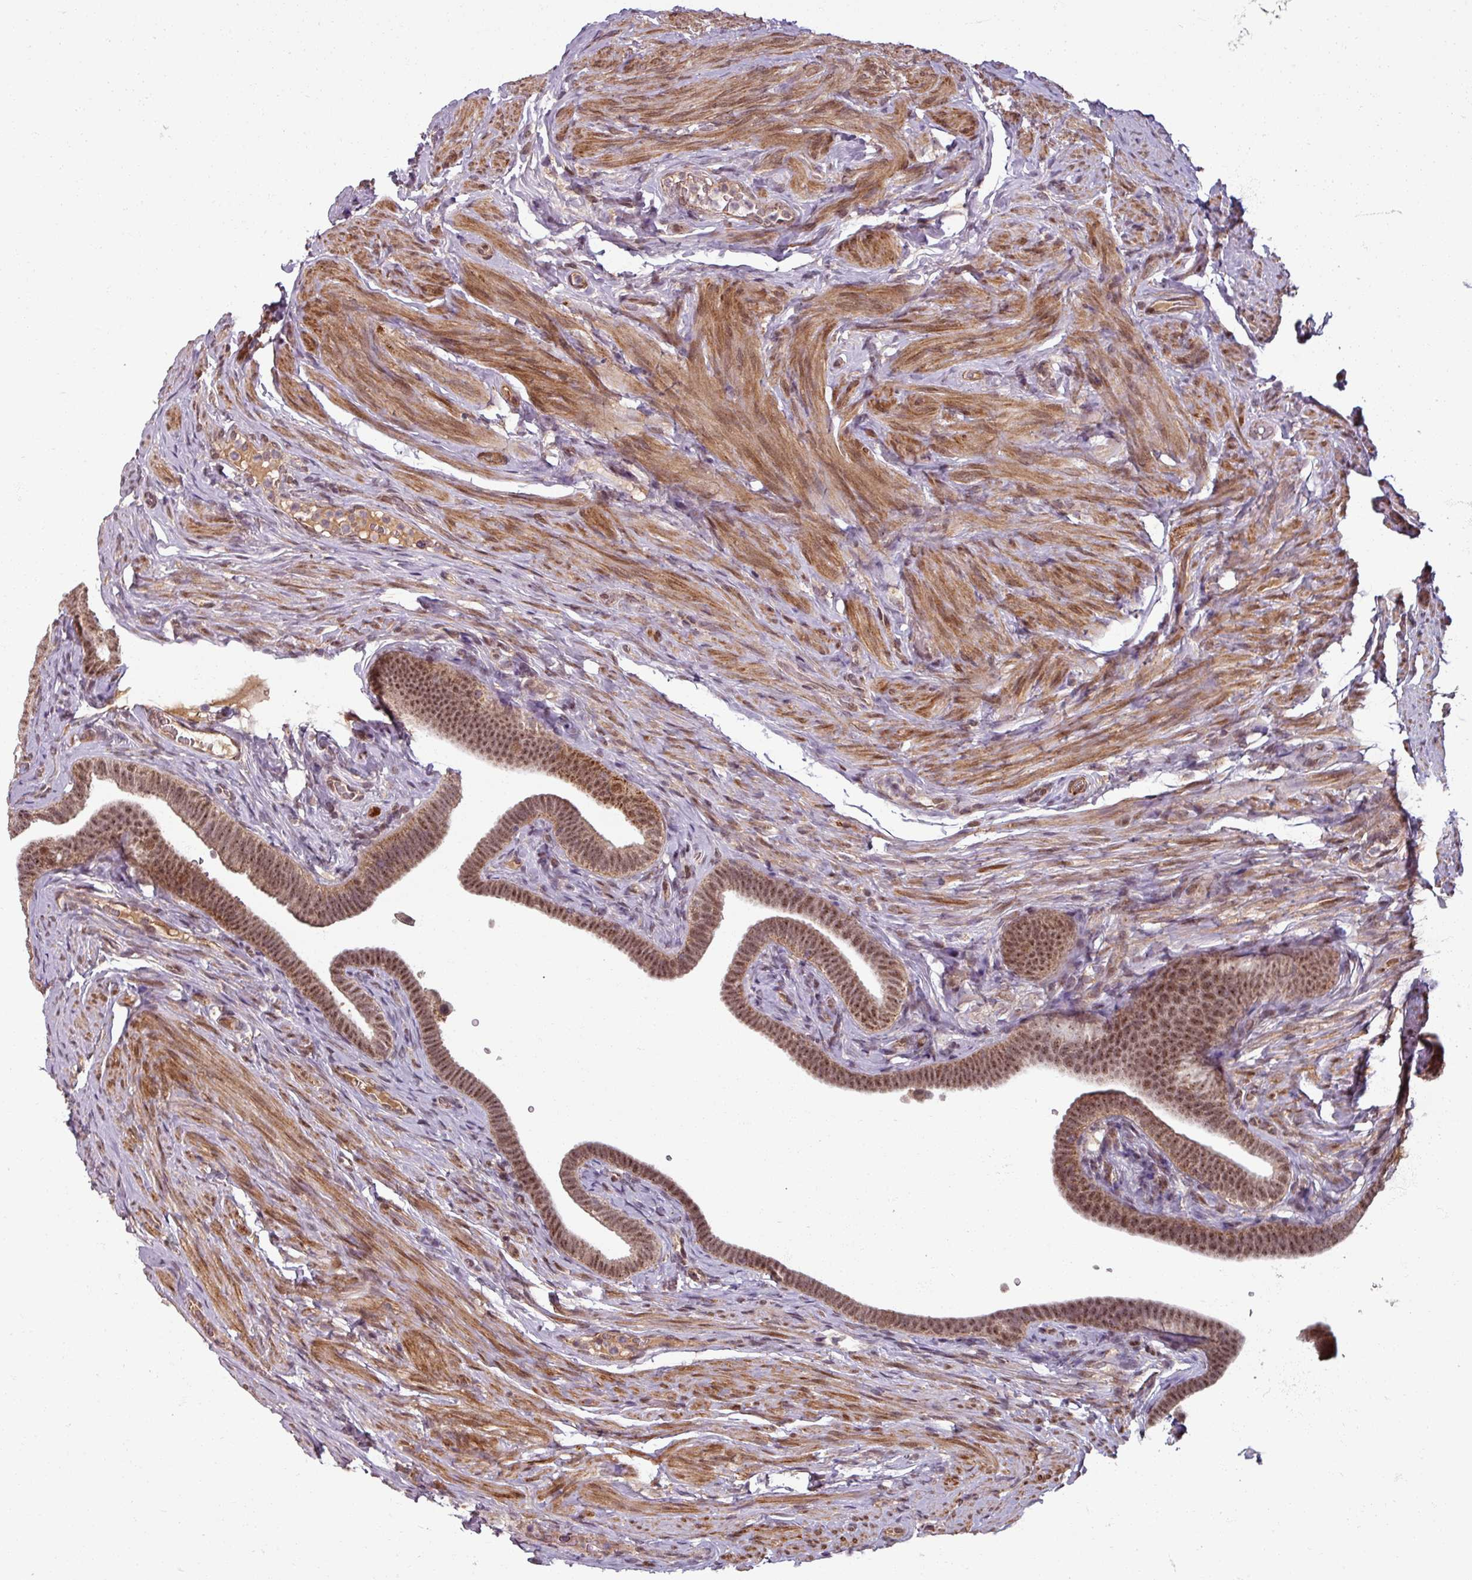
{"staining": {"intensity": "moderate", "quantity": ">75%", "location": "cytoplasmic/membranous,nuclear"}, "tissue": "fallopian tube", "cell_type": "Glandular cells", "image_type": "normal", "snomed": [{"axis": "morphology", "description": "Normal tissue, NOS"}, {"axis": "topography", "description": "Fallopian tube"}], "caption": "Glandular cells reveal medium levels of moderate cytoplasmic/membranous,nuclear expression in approximately >75% of cells in unremarkable human fallopian tube.", "gene": "SWI5", "patient": {"sex": "female", "age": 69}}